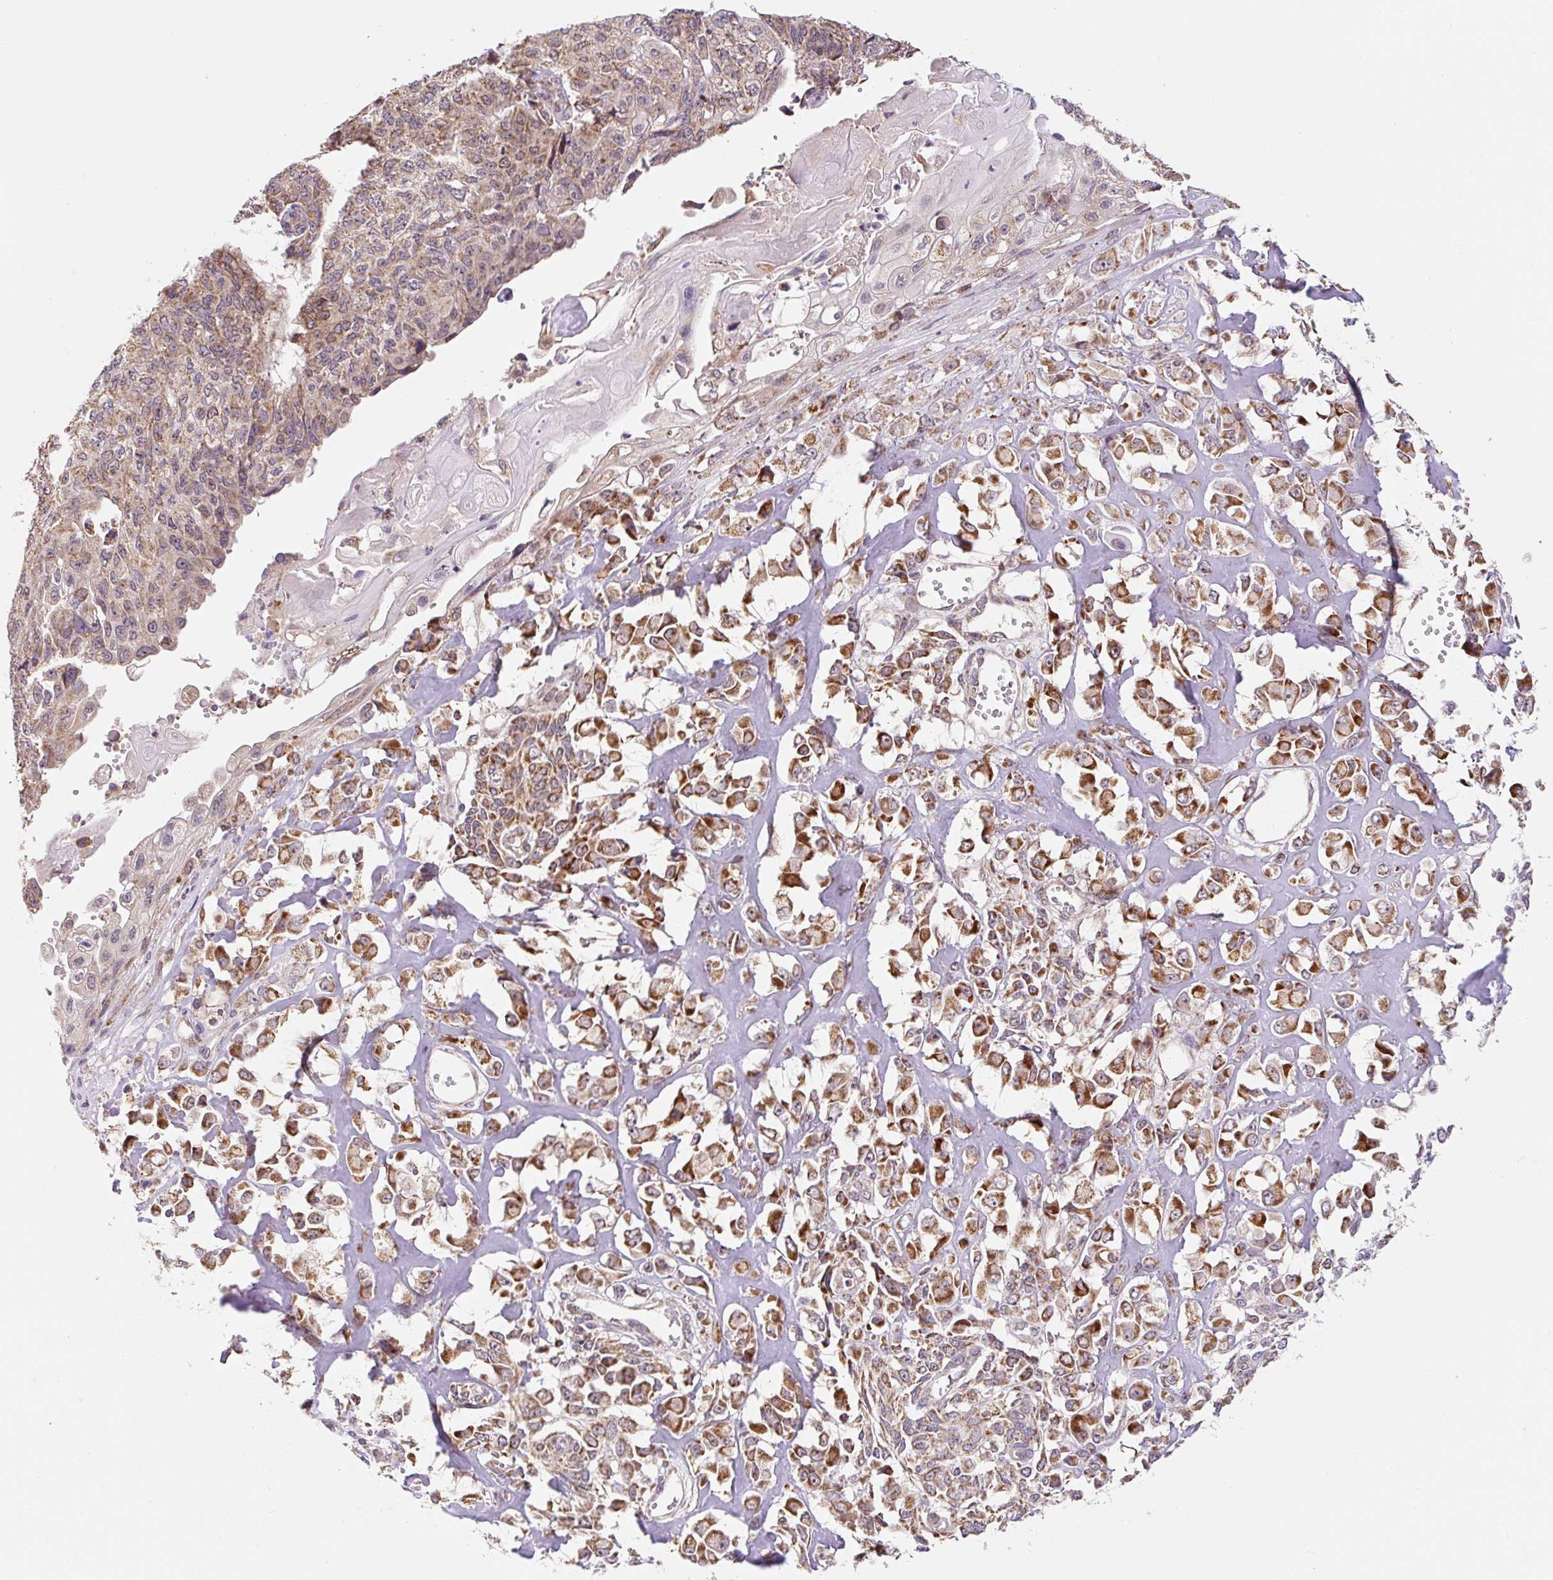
{"staining": {"intensity": "strong", "quantity": ">75%", "location": "cytoplasmic/membranous"}, "tissue": "endometrial cancer", "cell_type": "Tumor cells", "image_type": "cancer", "snomed": [{"axis": "morphology", "description": "Adenocarcinoma, NOS"}, {"axis": "topography", "description": "Endometrium"}], "caption": "Immunohistochemistry micrograph of neoplastic tissue: adenocarcinoma (endometrial) stained using IHC reveals high levels of strong protein expression localized specifically in the cytoplasmic/membranous of tumor cells, appearing as a cytoplasmic/membranous brown color.", "gene": "MFSD9", "patient": {"sex": "female", "age": 32}}